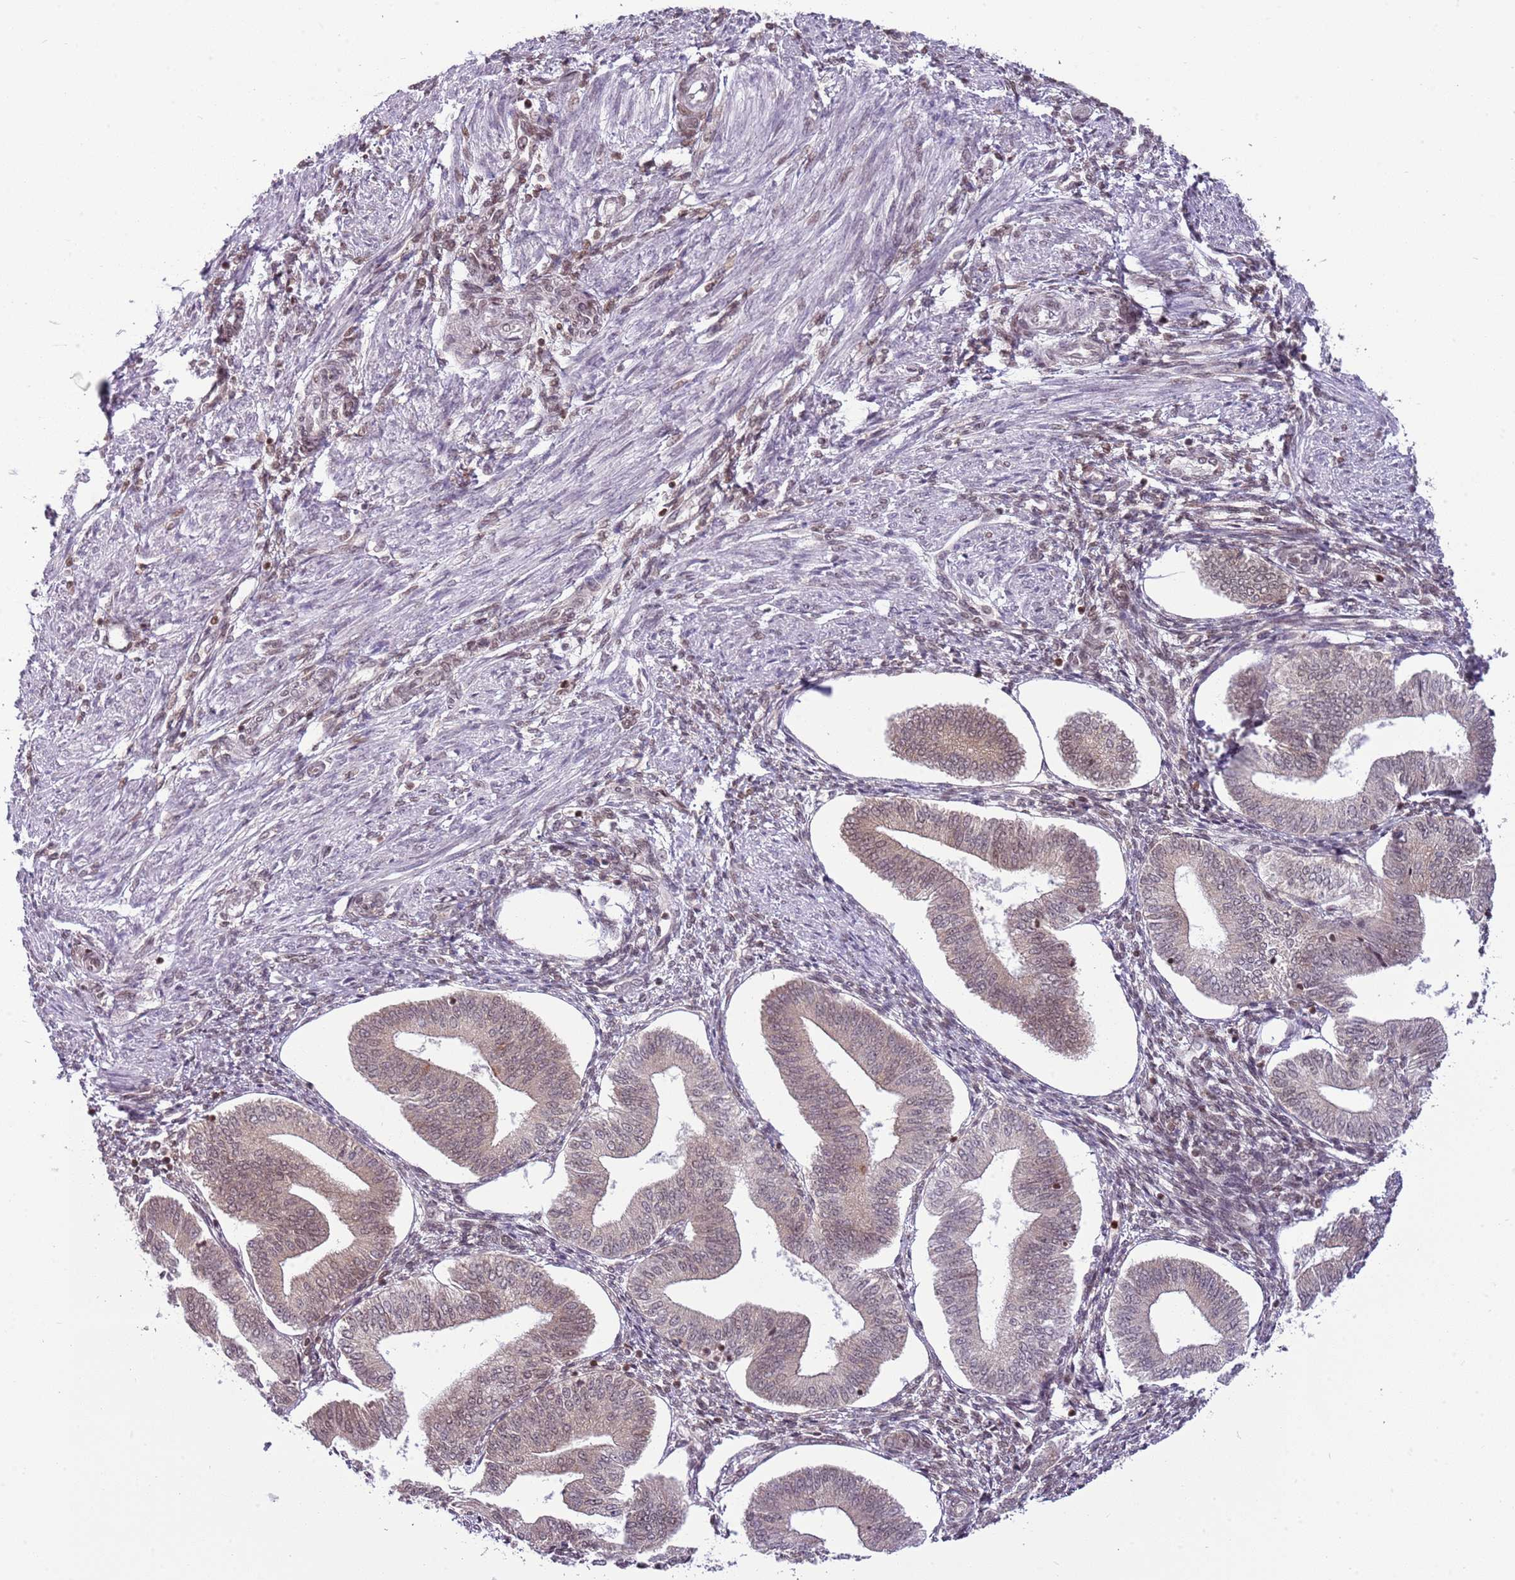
{"staining": {"intensity": "weak", "quantity": "25%-75%", "location": "nuclear"}, "tissue": "endometrium", "cell_type": "Cells in endometrial stroma", "image_type": "normal", "snomed": [{"axis": "morphology", "description": "Normal tissue, NOS"}, {"axis": "topography", "description": "Endometrium"}], "caption": "This image demonstrates immunohistochemistry (IHC) staining of unremarkable endometrium, with low weak nuclear expression in about 25%-75% of cells in endometrial stroma.", "gene": "SELENOH", "patient": {"sex": "female", "age": 34}}